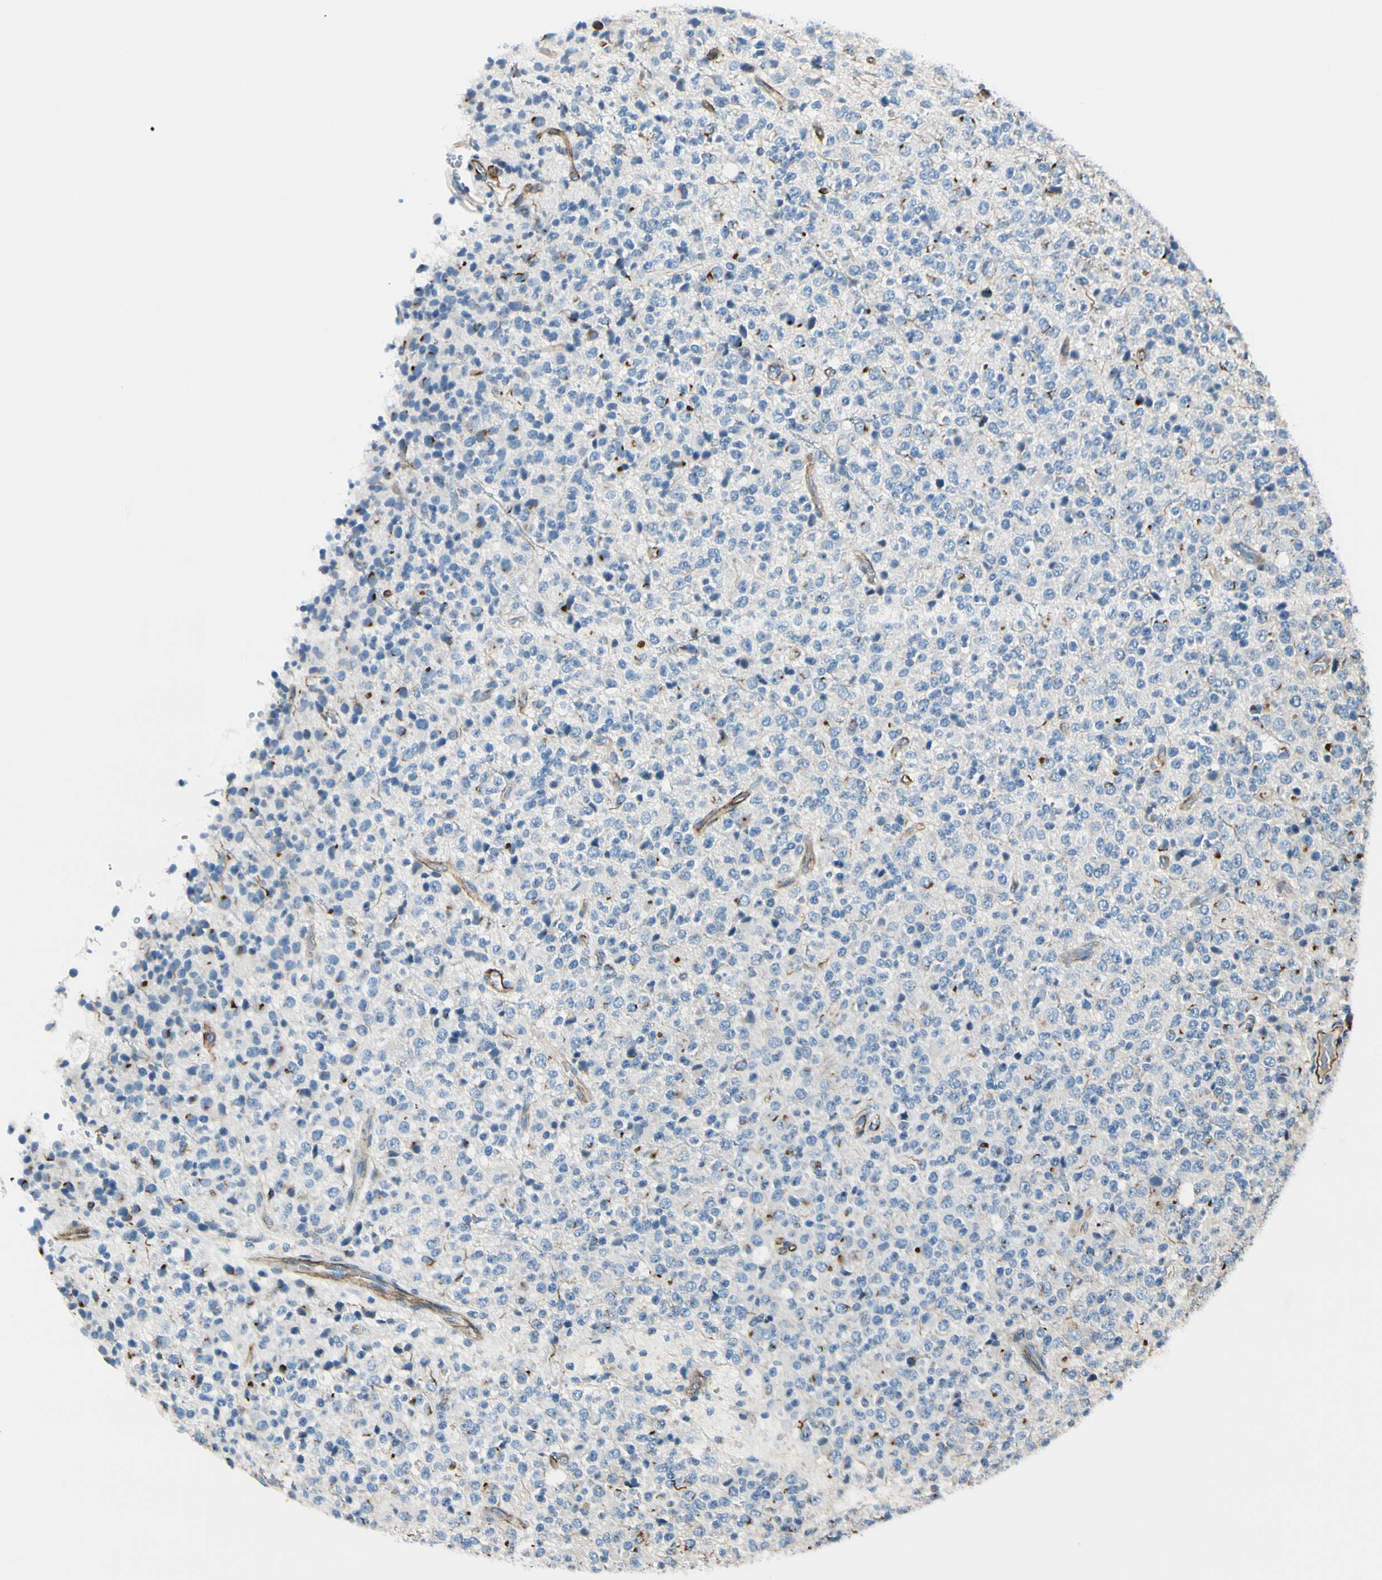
{"staining": {"intensity": "negative", "quantity": "none", "location": "none"}, "tissue": "glioma", "cell_type": "Tumor cells", "image_type": "cancer", "snomed": [{"axis": "morphology", "description": "Glioma, malignant, High grade"}, {"axis": "topography", "description": "pancreas cauda"}], "caption": "DAB immunohistochemical staining of human high-grade glioma (malignant) displays no significant staining in tumor cells.", "gene": "CD93", "patient": {"sex": "male", "age": 60}}